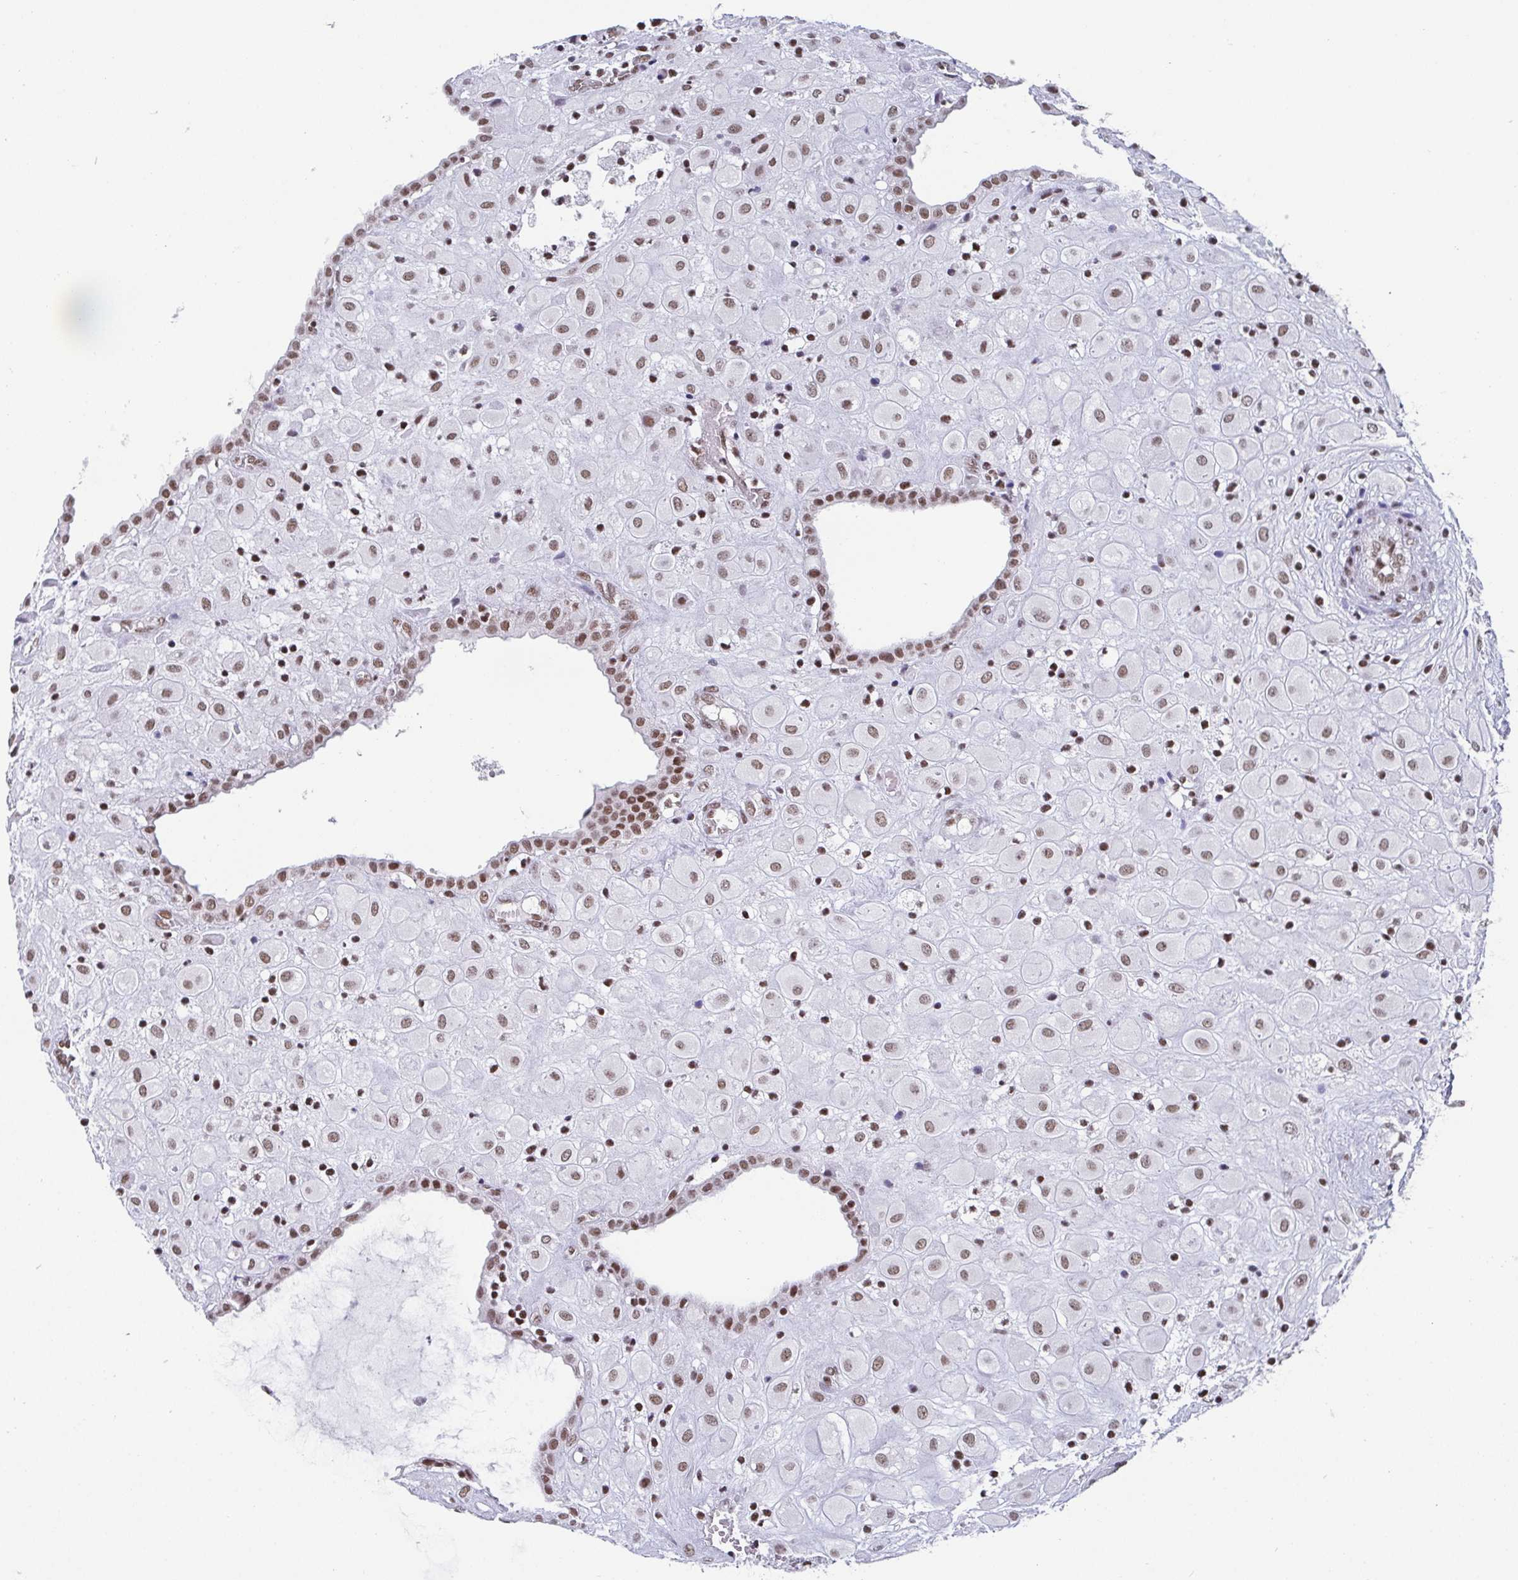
{"staining": {"intensity": "weak", "quantity": ">75%", "location": "nuclear"}, "tissue": "placenta", "cell_type": "Decidual cells", "image_type": "normal", "snomed": [{"axis": "morphology", "description": "Normal tissue, NOS"}, {"axis": "topography", "description": "Placenta"}], "caption": "Protein staining exhibits weak nuclear staining in approximately >75% of decidual cells in unremarkable placenta.", "gene": "CTCF", "patient": {"sex": "female", "age": 24}}